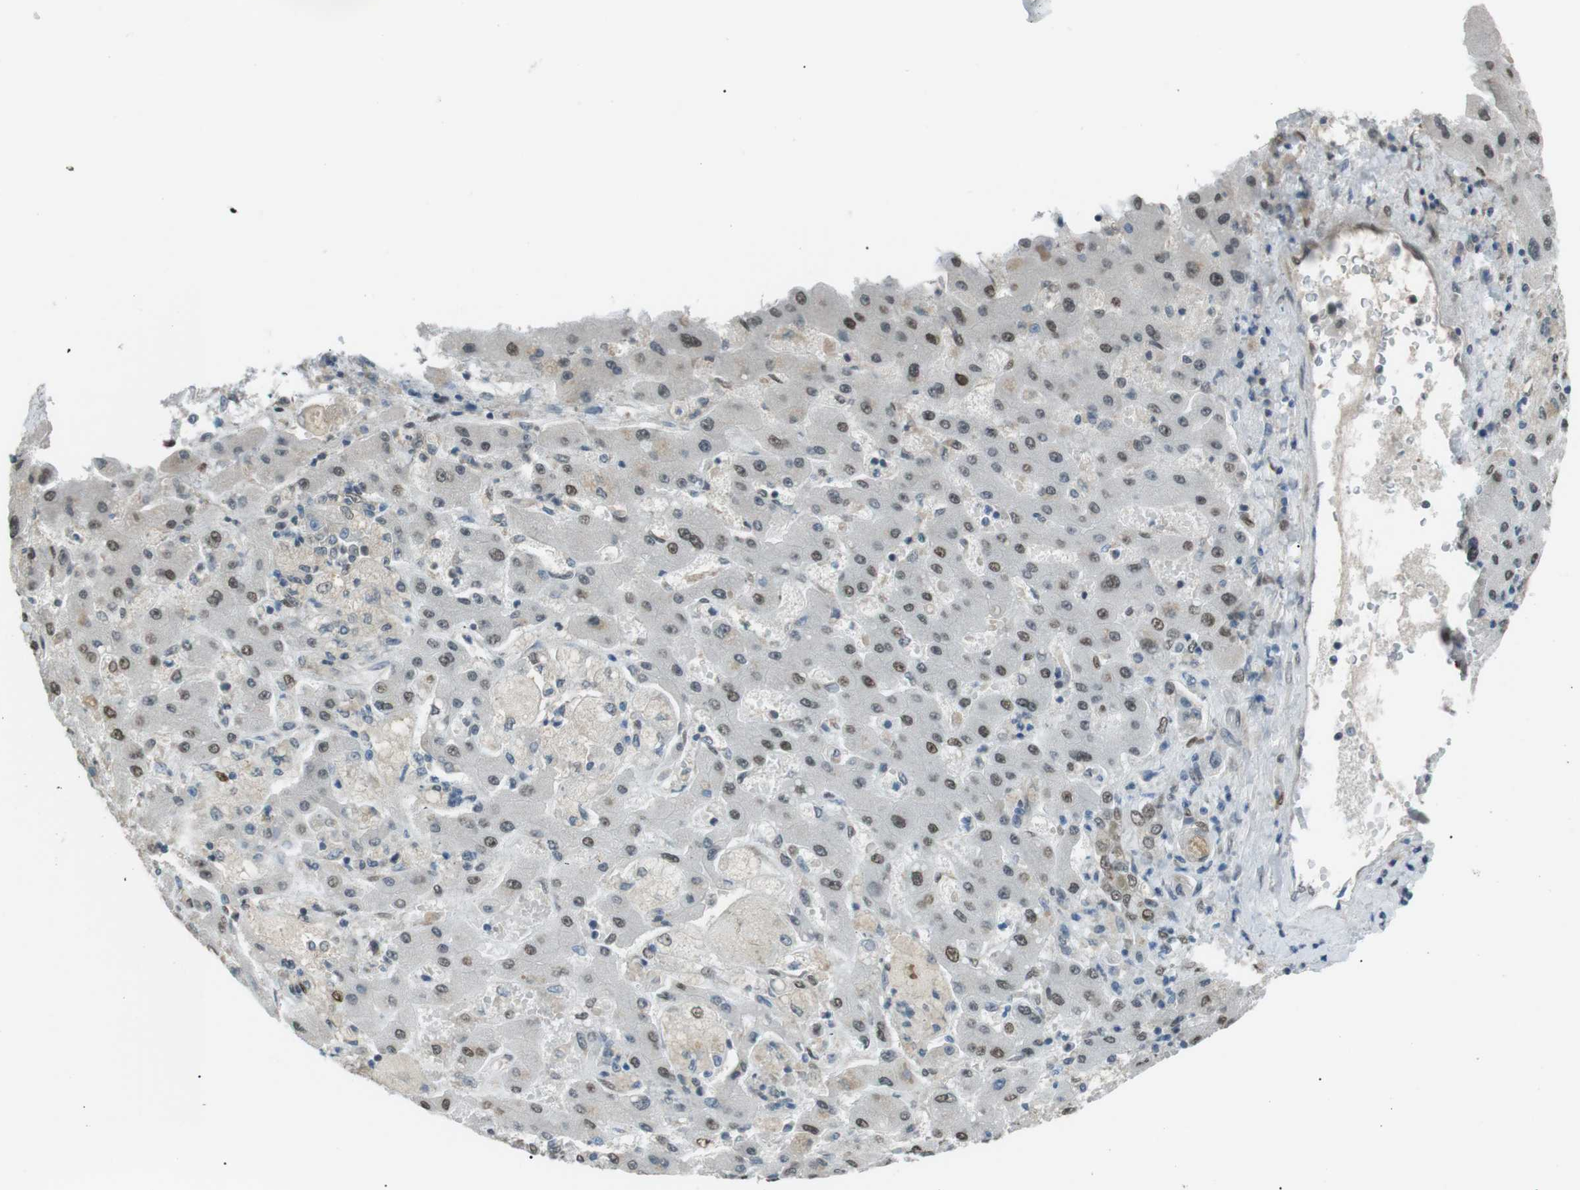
{"staining": {"intensity": "moderate", "quantity": "25%-75%", "location": "nuclear"}, "tissue": "liver cancer", "cell_type": "Tumor cells", "image_type": "cancer", "snomed": [{"axis": "morphology", "description": "Cholangiocarcinoma"}, {"axis": "topography", "description": "Liver"}], "caption": "There is medium levels of moderate nuclear expression in tumor cells of cholangiocarcinoma (liver), as demonstrated by immunohistochemical staining (brown color).", "gene": "SRPK2", "patient": {"sex": "male", "age": 50}}